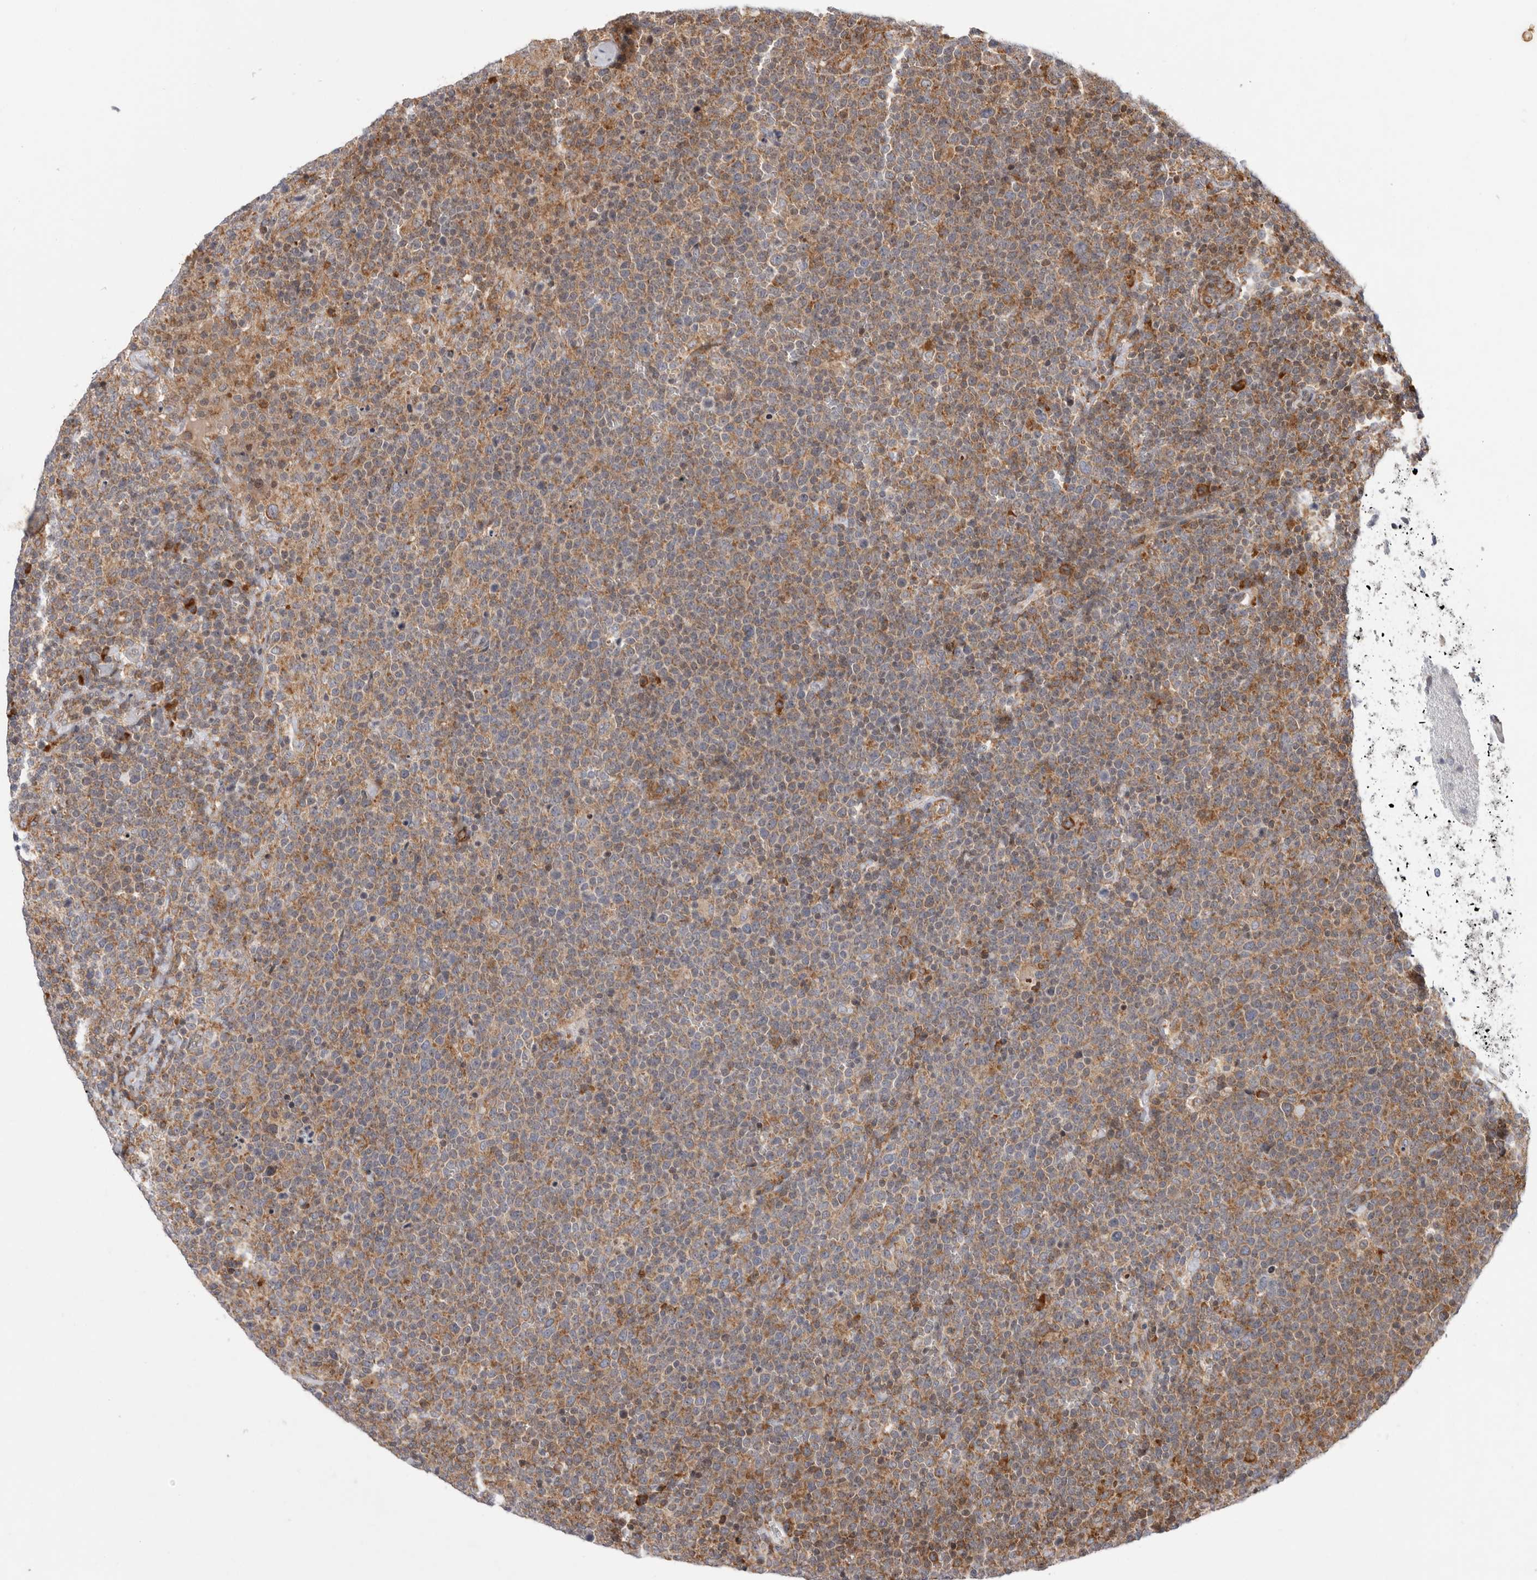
{"staining": {"intensity": "weak", "quantity": "25%-75%", "location": "cytoplasmic/membranous"}, "tissue": "lymphoma", "cell_type": "Tumor cells", "image_type": "cancer", "snomed": [{"axis": "morphology", "description": "Malignant lymphoma, non-Hodgkin's type, High grade"}, {"axis": "topography", "description": "Lymph node"}], "caption": "Protein expression by immunohistochemistry (IHC) exhibits weak cytoplasmic/membranous positivity in about 25%-75% of tumor cells in malignant lymphoma, non-Hodgkin's type (high-grade). The staining was performed using DAB (3,3'-diaminobenzidine) to visualize the protein expression in brown, while the nuclei were stained in blue with hematoxylin (Magnification: 20x).", "gene": "FZD3", "patient": {"sex": "male", "age": 61}}